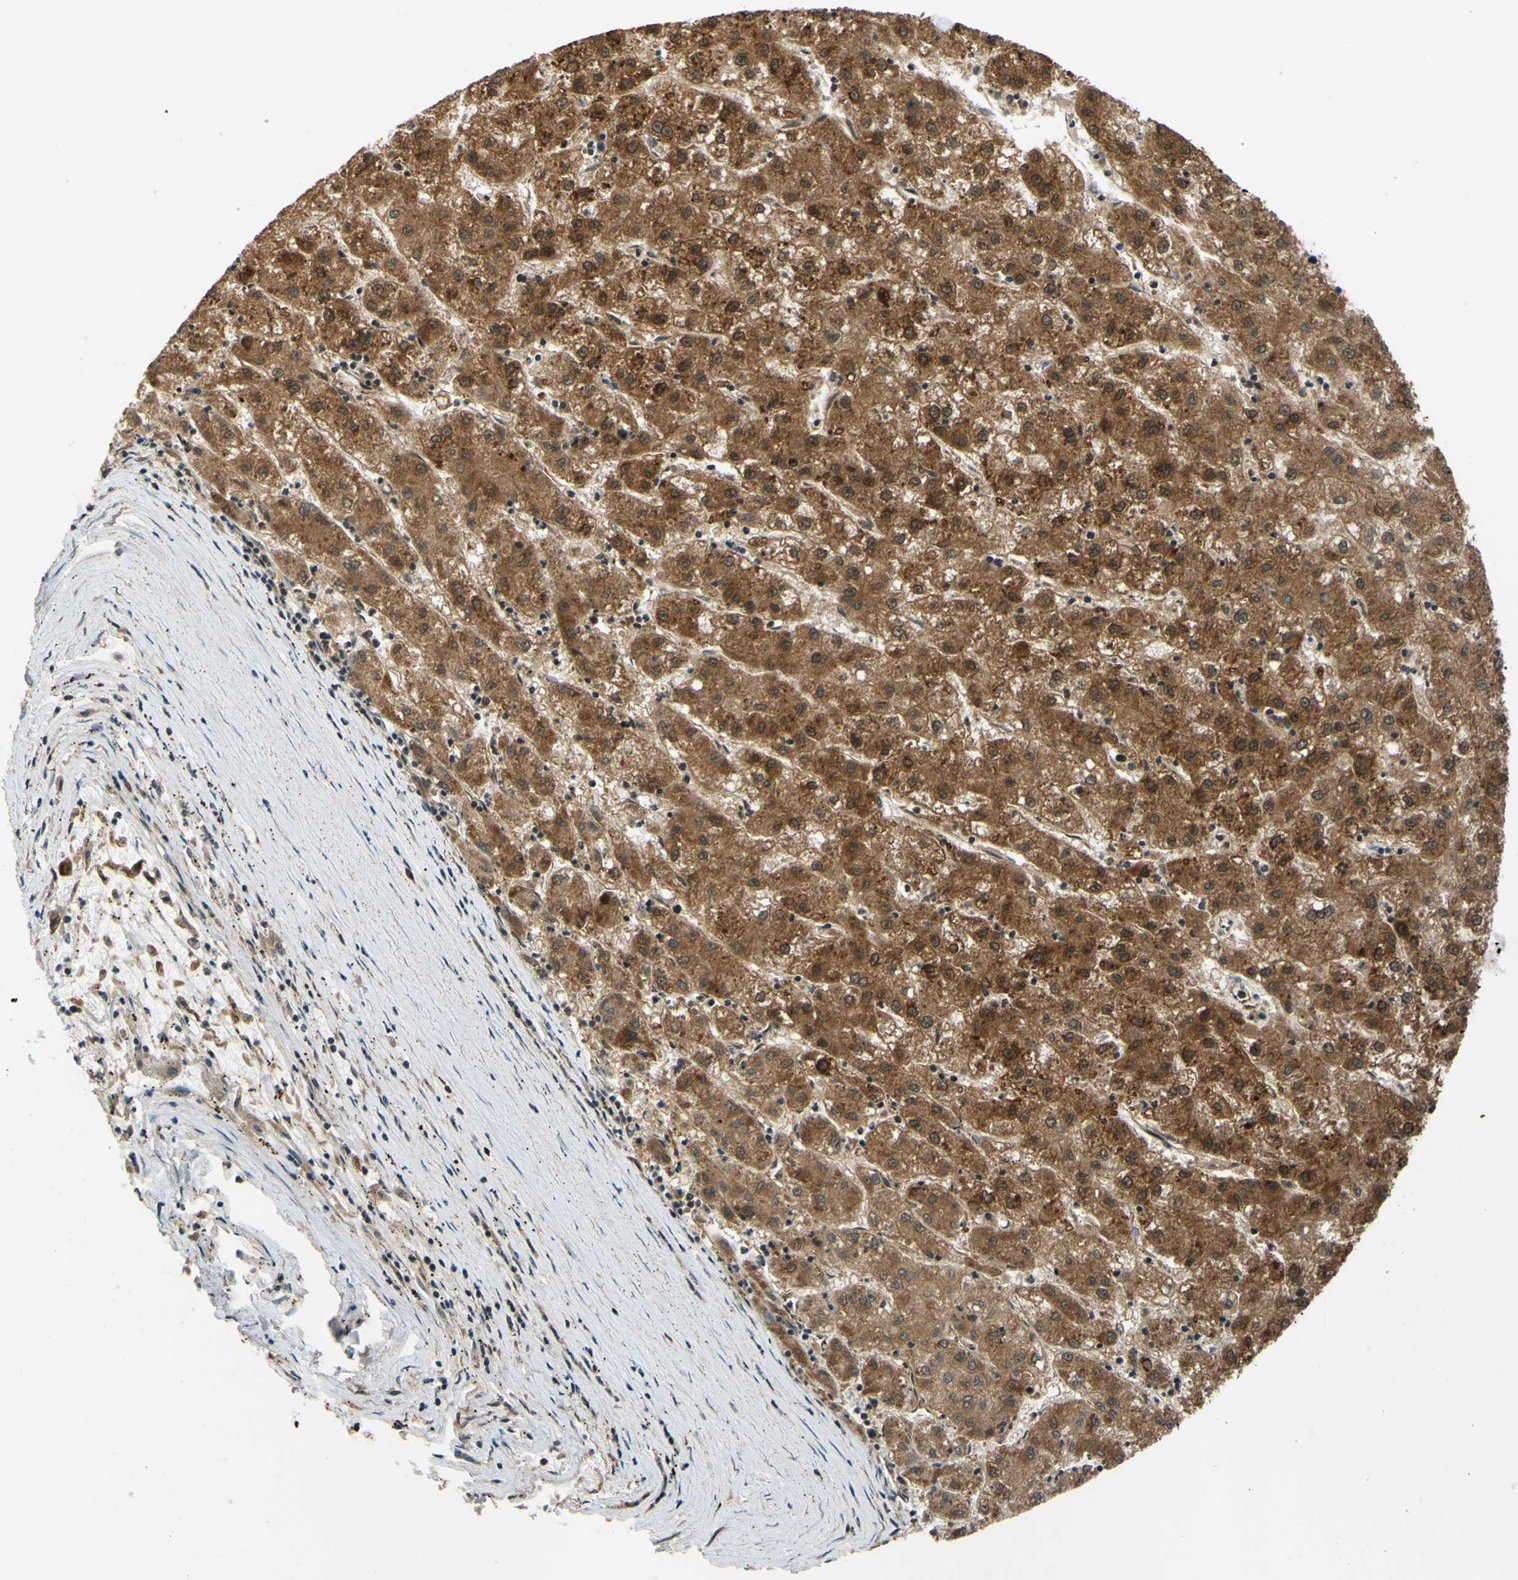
{"staining": {"intensity": "moderate", "quantity": ">75%", "location": "cytoplasmic/membranous"}, "tissue": "liver cancer", "cell_type": "Tumor cells", "image_type": "cancer", "snomed": [{"axis": "morphology", "description": "Carcinoma, Hepatocellular, NOS"}, {"axis": "topography", "description": "Liver"}], "caption": "Immunohistochemical staining of liver cancer displays medium levels of moderate cytoplasmic/membranous protein positivity in about >75% of tumor cells.", "gene": "ABCC8", "patient": {"sex": "male", "age": 72}}